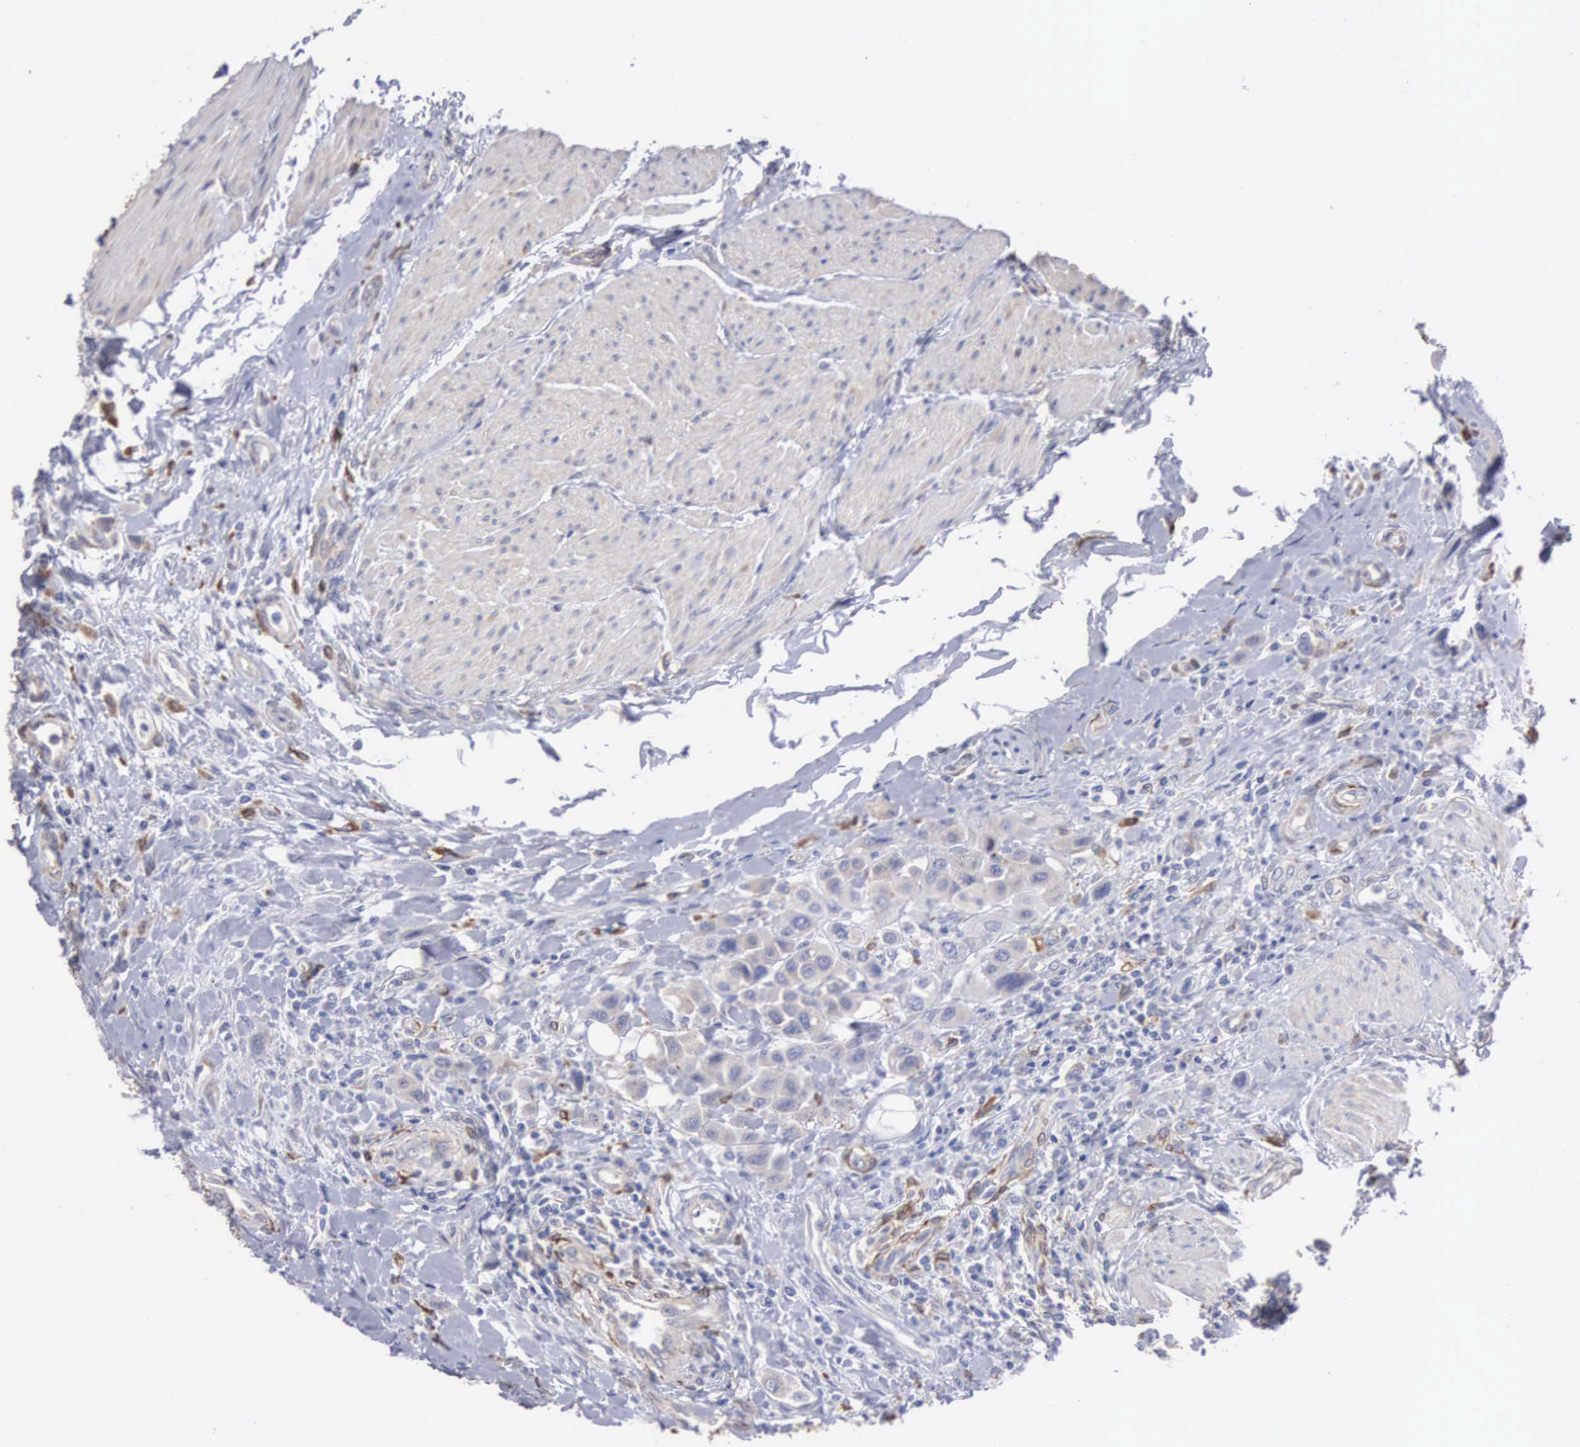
{"staining": {"intensity": "weak", "quantity": "<25%", "location": "cytoplasmic/membranous"}, "tissue": "urothelial cancer", "cell_type": "Tumor cells", "image_type": "cancer", "snomed": [{"axis": "morphology", "description": "Urothelial carcinoma, High grade"}, {"axis": "topography", "description": "Urinary bladder"}], "caption": "Tumor cells are negative for brown protein staining in urothelial carcinoma (high-grade).", "gene": "LIN52", "patient": {"sex": "male", "age": 50}}